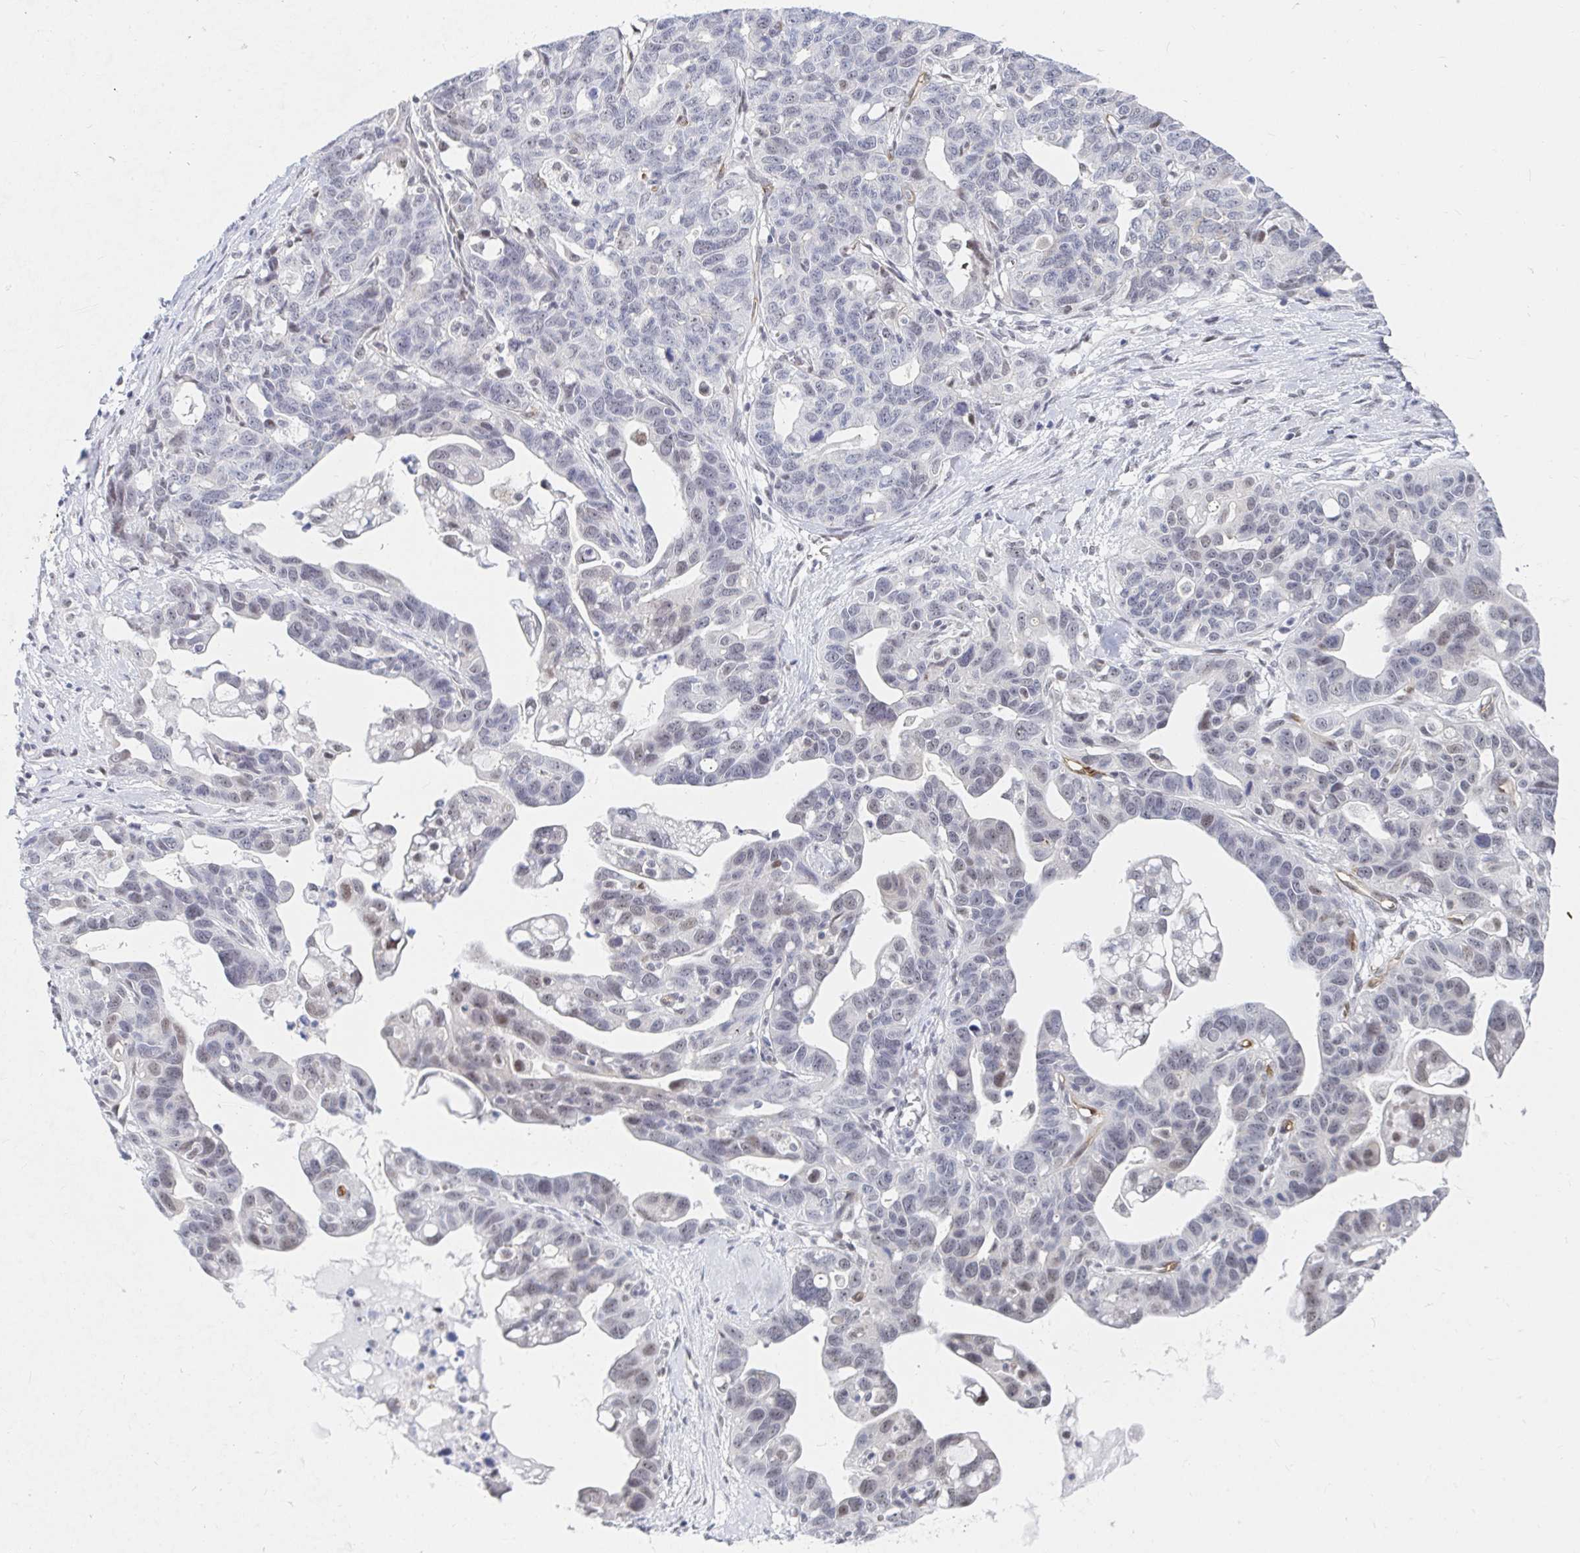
{"staining": {"intensity": "weak", "quantity": "<25%", "location": "nuclear"}, "tissue": "ovarian cancer", "cell_type": "Tumor cells", "image_type": "cancer", "snomed": [{"axis": "morphology", "description": "Cystadenocarcinoma, serous, NOS"}, {"axis": "topography", "description": "Ovary"}], "caption": "A high-resolution micrograph shows immunohistochemistry (IHC) staining of serous cystadenocarcinoma (ovarian), which demonstrates no significant expression in tumor cells.", "gene": "COL28A1", "patient": {"sex": "female", "age": 69}}